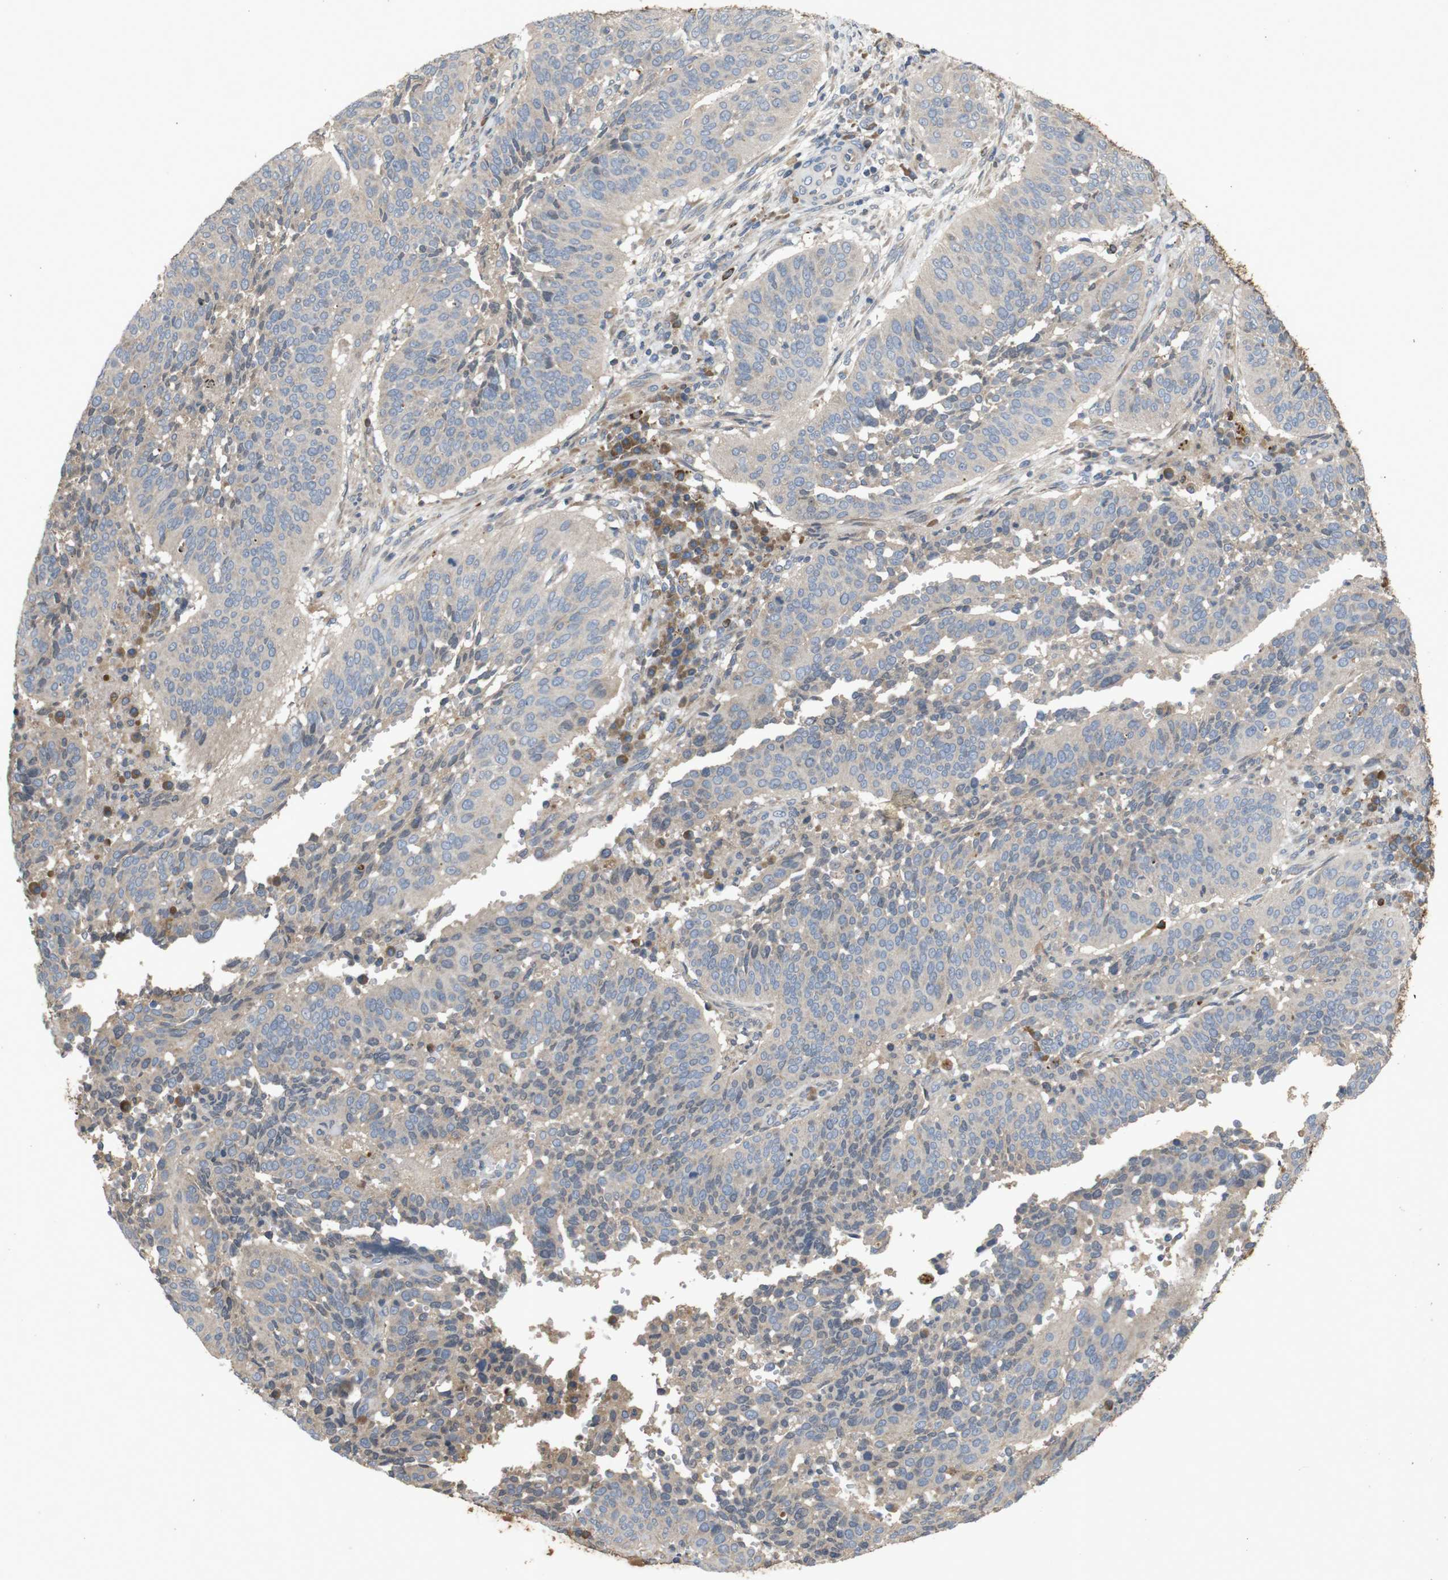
{"staining": {"intensity": "negative", "quantity": "none", "location": "none"}, "tissue": "cervical cancer", "cell_type": "Tumor cells", "image_type": "cancer", "snomed": [{"axis": "morphology", "description": "Normal tissue, NOS"}, {"axis": "morphology", "description": "Squamous cell carcinoma, NOS"}, {"axis": "topography", "description": "Cervix"}], "caption": "High magnification brightfield microscopy of squamous cell carcinoma (cervical) stained with DAB (brown) and counterstained with hematoxylin (blue): tumor cells show no significant expression. (DAB immunohistochemistry (IHC) visualized using brightfield microscopy, high magnification).", "gene": "PTPN1", "patient": {"sex": "female", "age": 39}}